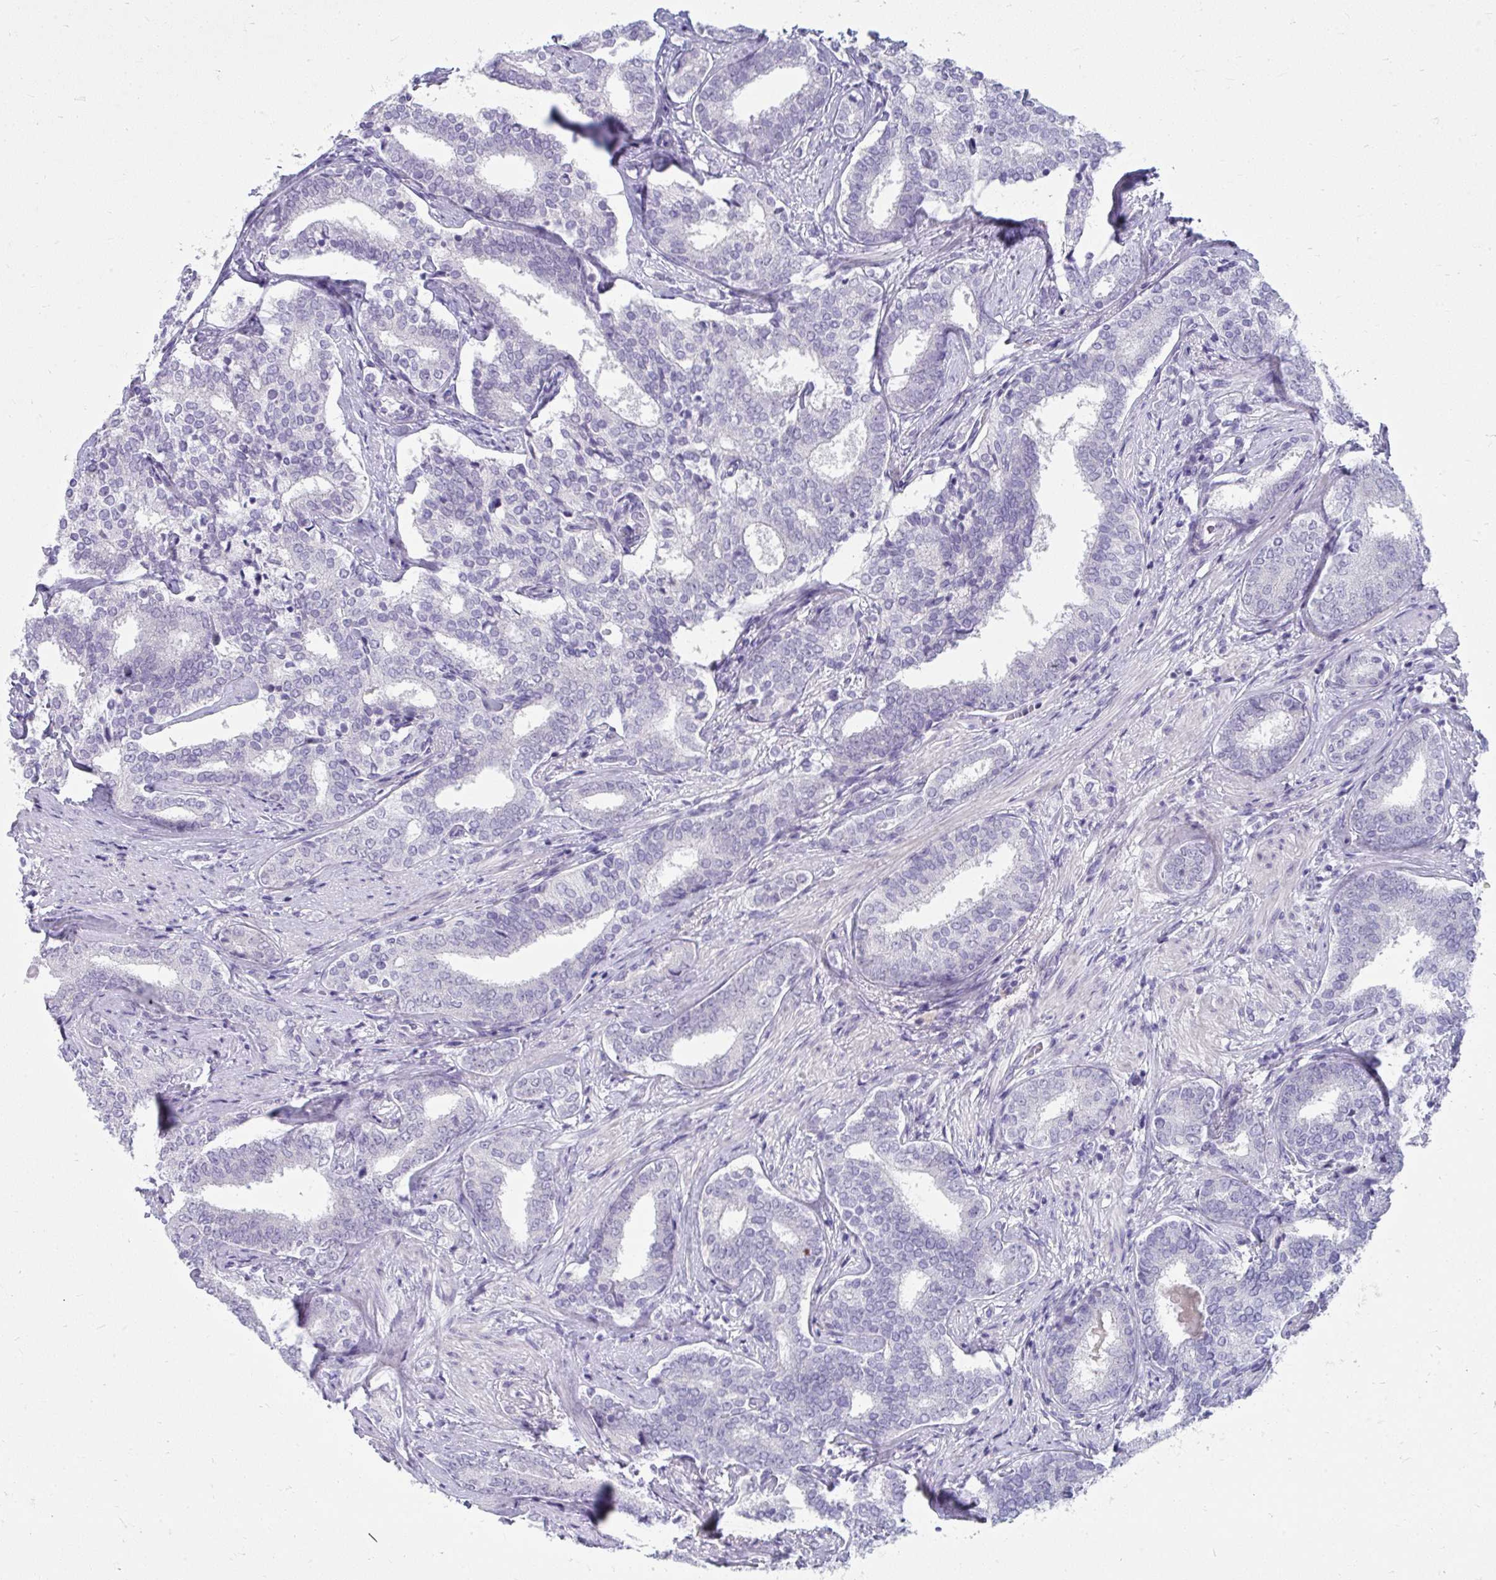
{"staining": {"intensity": "negative", "quantity": "none", "location": "none"}, "tissue": "prostate cancer", "cell_type": "Tumor cells", "image_type": "cancer", "snomed": [{"axis": "morphology", "description": "Adenocarcinoma, High grade"}, {"axis": "topography", "description": "Prostate"}], "caption": "Immunohistochemical staining of human prostate adenocarcinoma (high-grade) displays no significant expression in tumor cells.", "gene": "UGT3A2", "patient": {"sex": "male", "age": 72}}